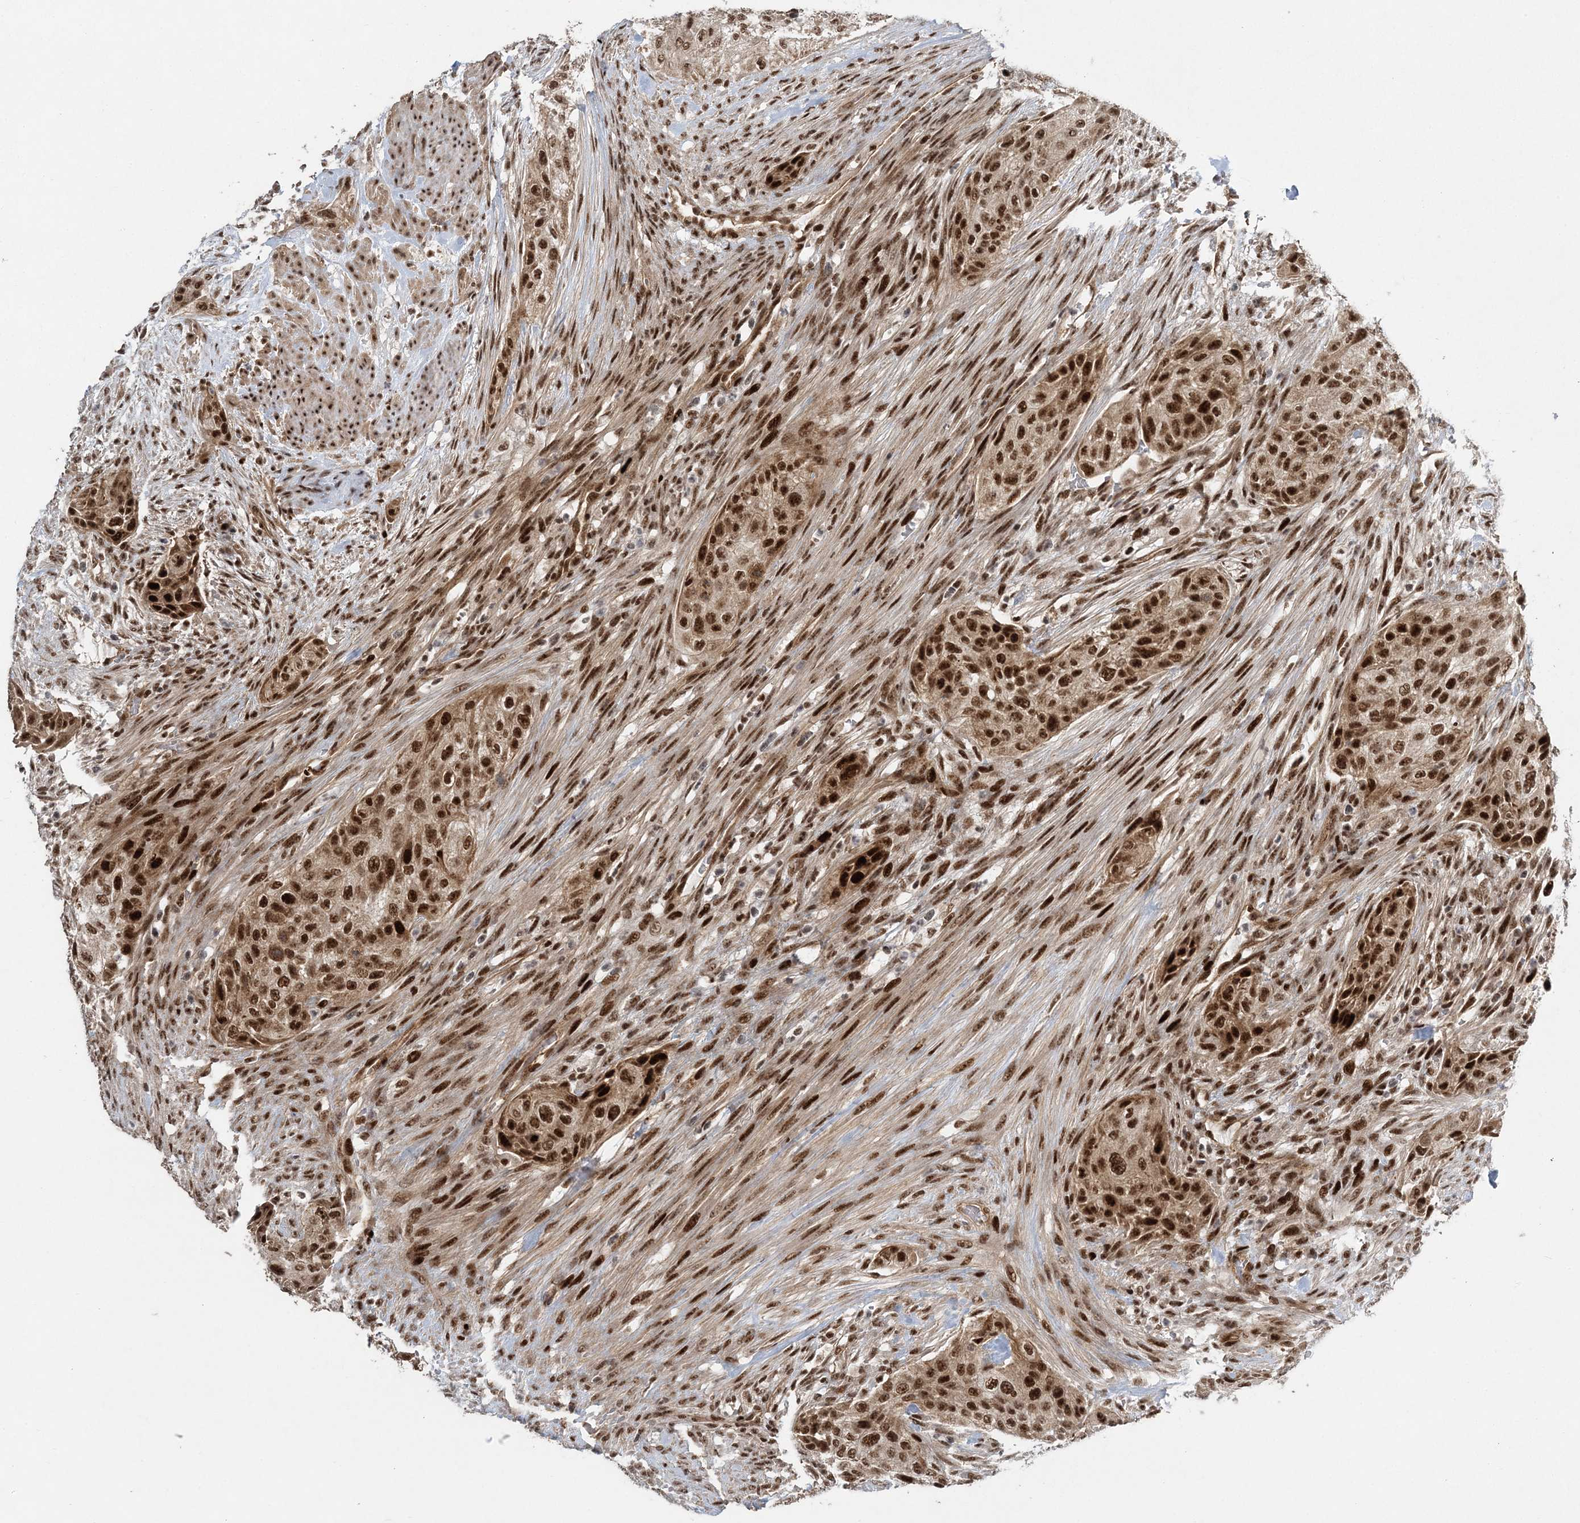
{"staining": {"intensity": "strong", "quantity": ">75%", "location": "nuclear"}, "tissue": "urothelial cancer", "cell_type": "Tumor cells", "image_type": "cancer", "snomed": [{"axis": "morphology", "description": "Urothelial carcinoma, High grade"}, {"axis": "topography", "description": "Urinary bladder"}], "caption": "A micrograph showing strong nuclear positivity in about >75% of tumor cells in urothelial cancer, as visualized by brown immunohistochemical staining.", "gene": "CWC22", "patient": {"sex": "male", "age": 35}}